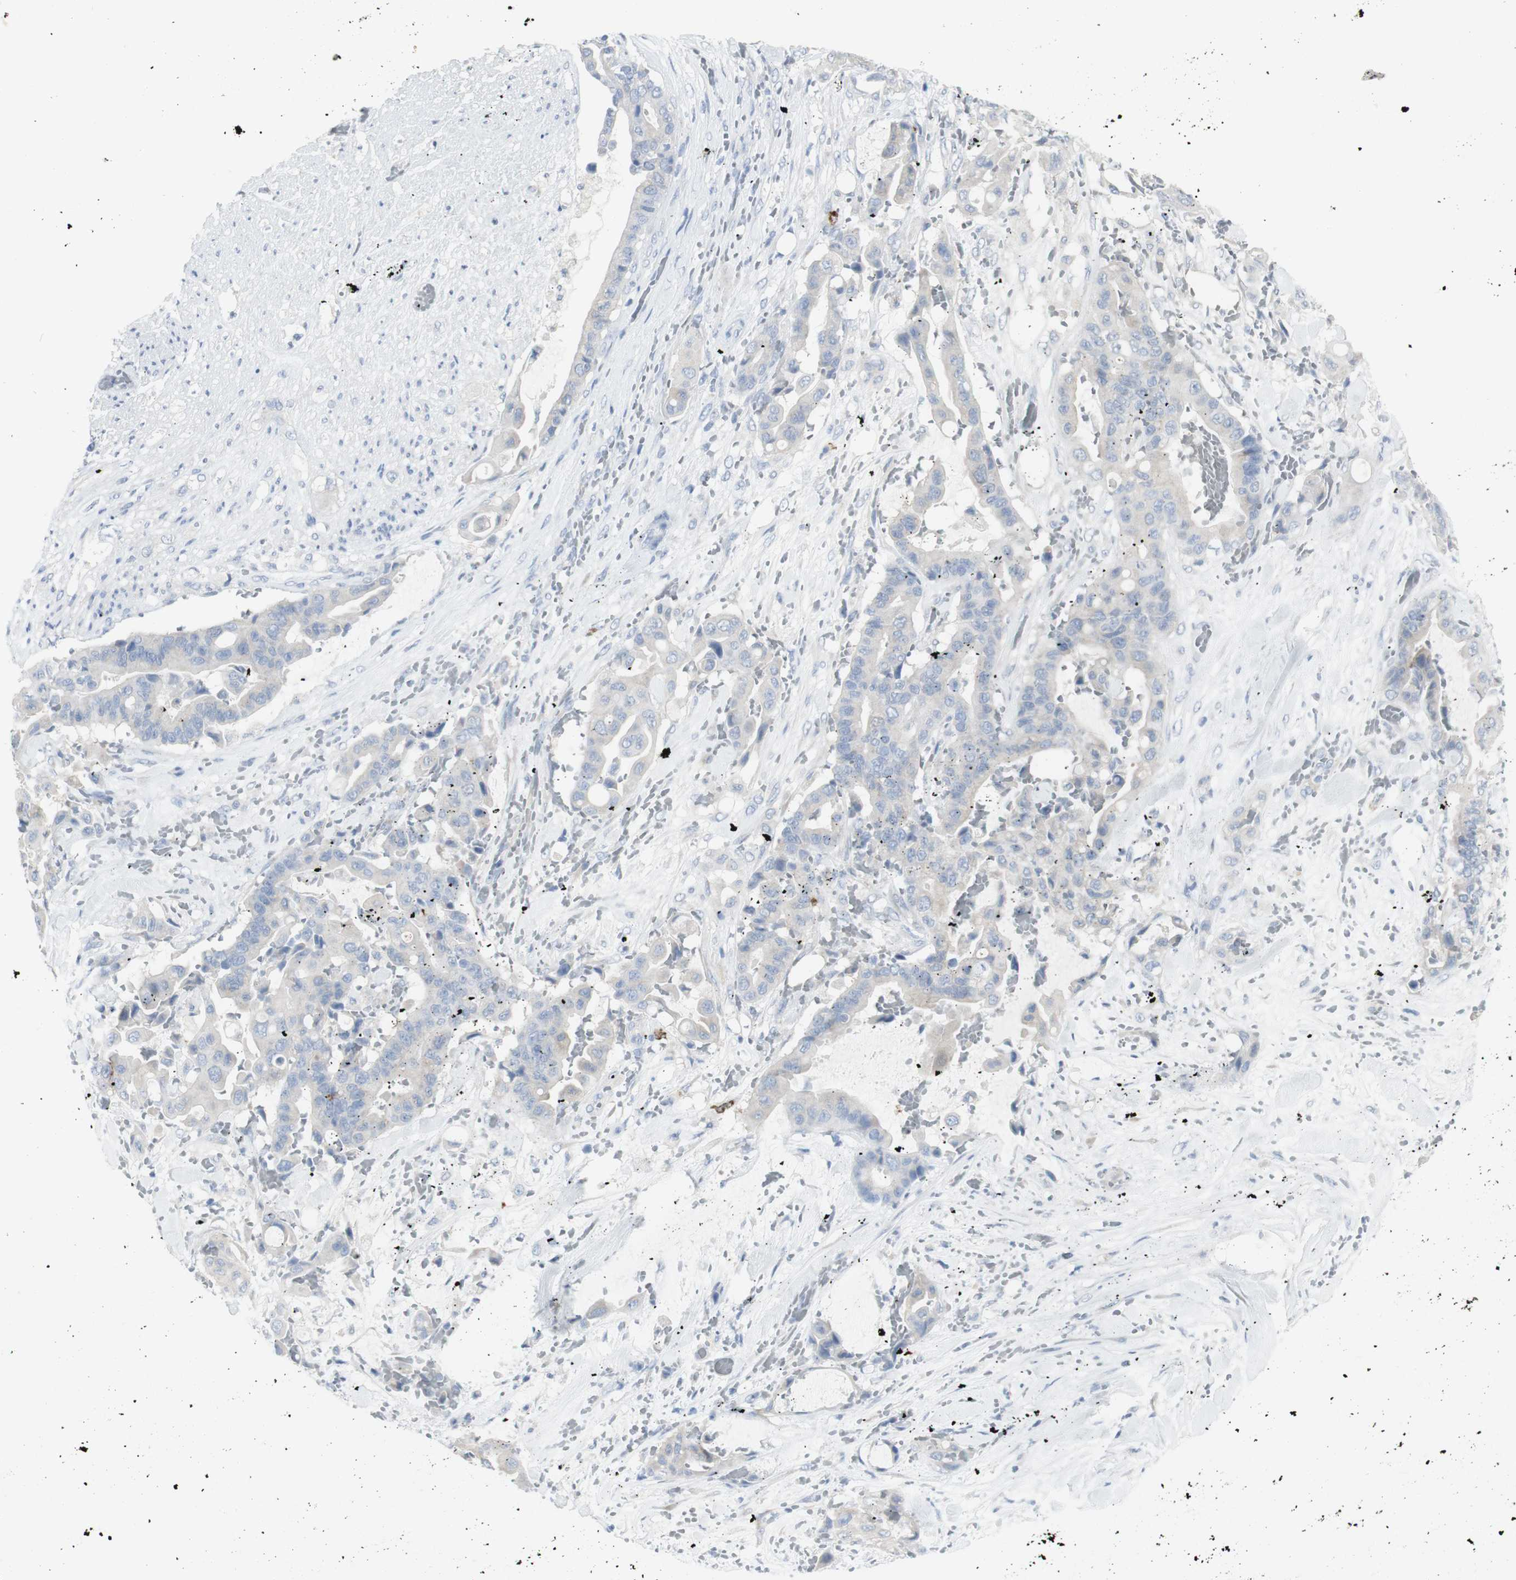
{"staining": {"intensity": "weak", "quantity": "<25%", "location": "cytoplasmic/membranous"}, "tissue": "liver cancer", "cell_type": "Tumor cells", "image_type": "cancer", "snomed": [{"axis": "morphology", "description": "Cholangiocarcinoma"}, {"axis": "topography", "description": "Liver"}], "caption": "This is a micrograph of immunohistochemistry staining of cholangiocarcinoma (liver), which shows no staining in tumor cells. Nuclei are stained in blue.", "gene": "CD207", "patient": {"sex": "female", "age": 61}}